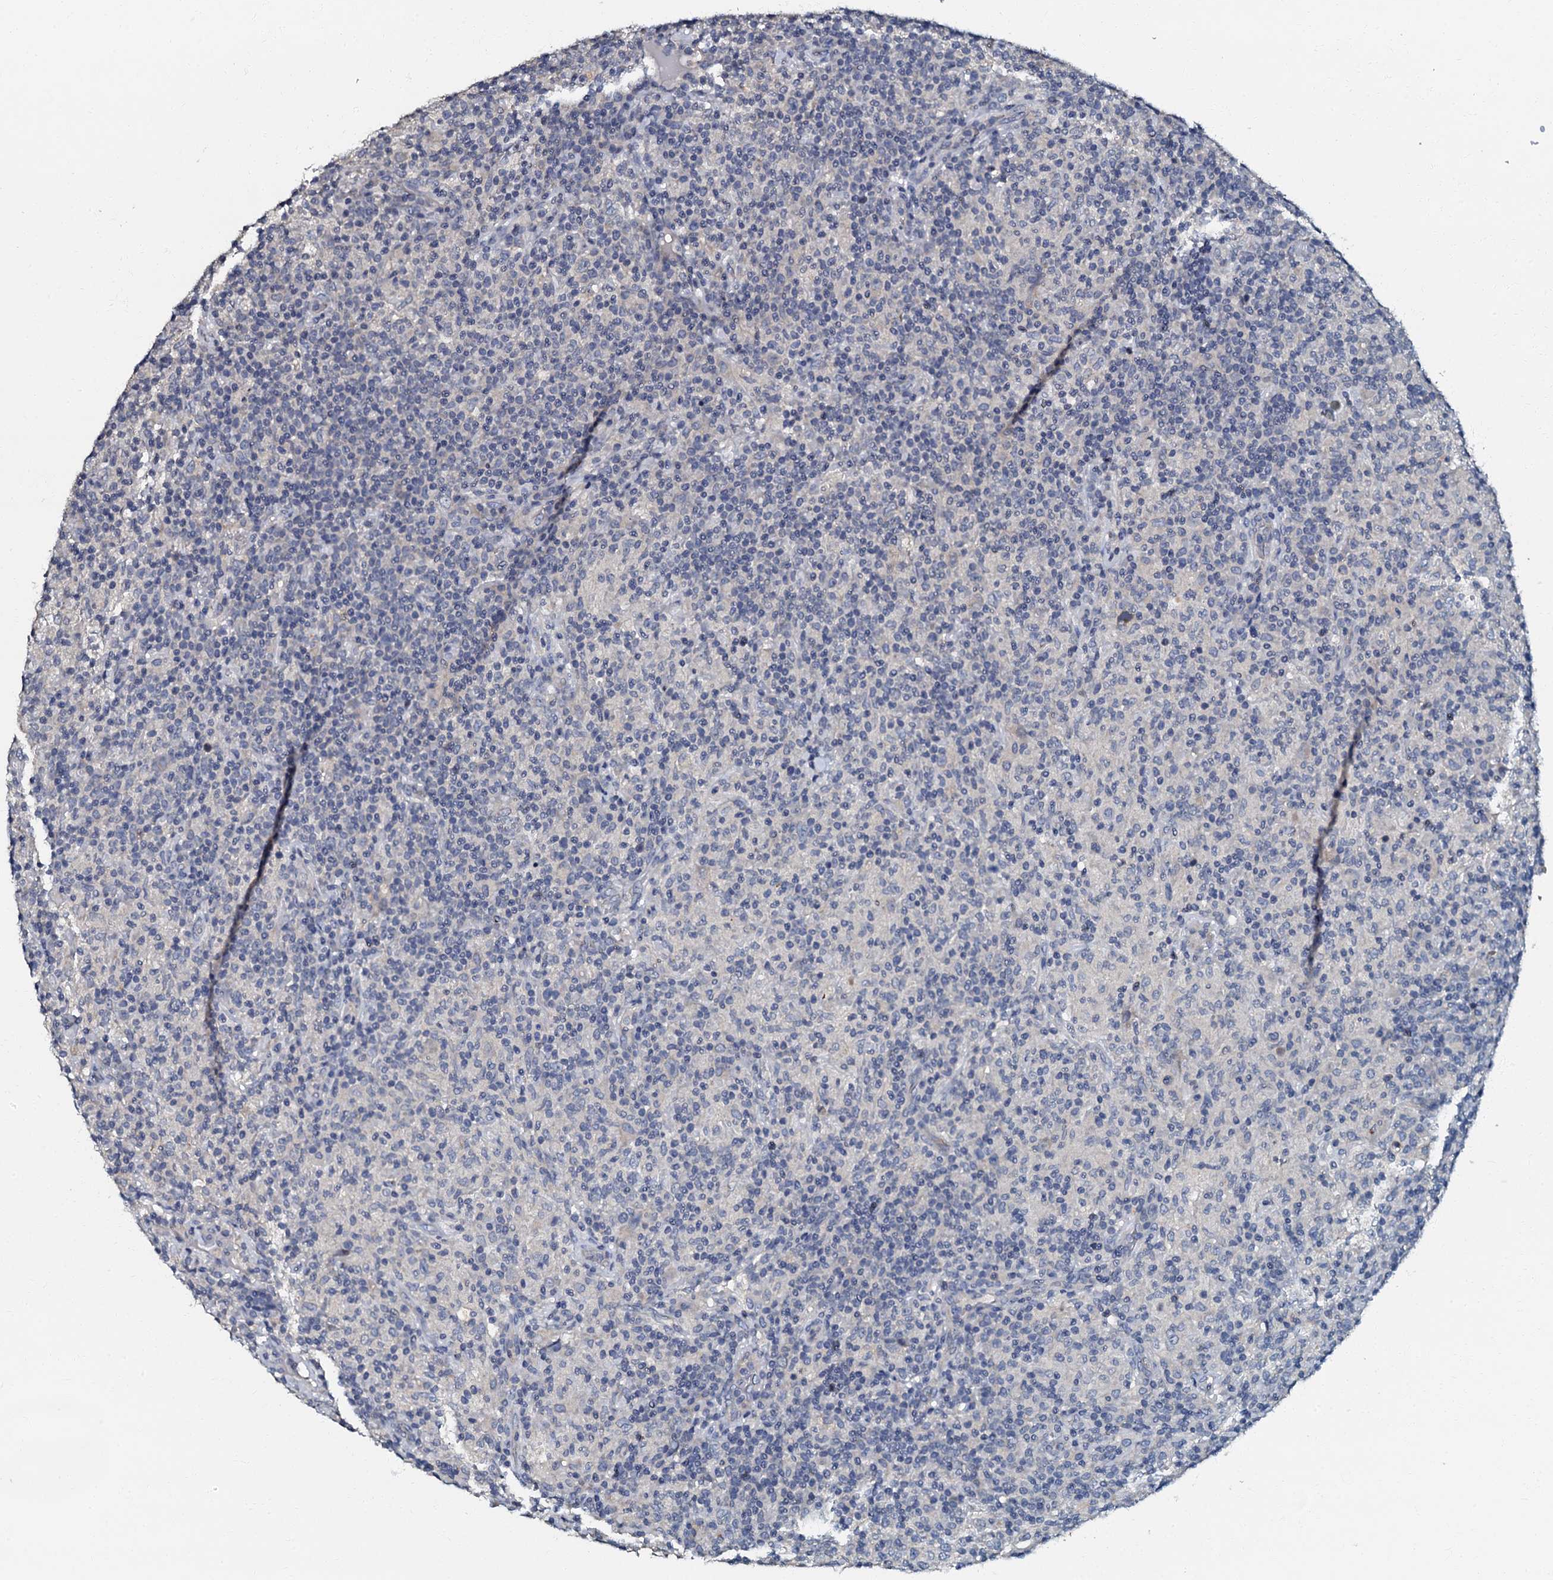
{"staining": {"intensity": "negative", "quantity": "none", "location": "none"}, "tissue": "lymphoma", "cell_type": "Tumor cells", "image_type": "cancer", "snomed": [{"axis": "morphology", "description": "Hodgkin's disease, NOS"}, {"axis": "topography", "description": "Lymph node"}], "caption": "Histopathology image shows no significant protein expression in tumor cells of lymphoma.", "gene": "OLAH", "patient": {"sex": "male", "age": 70}}